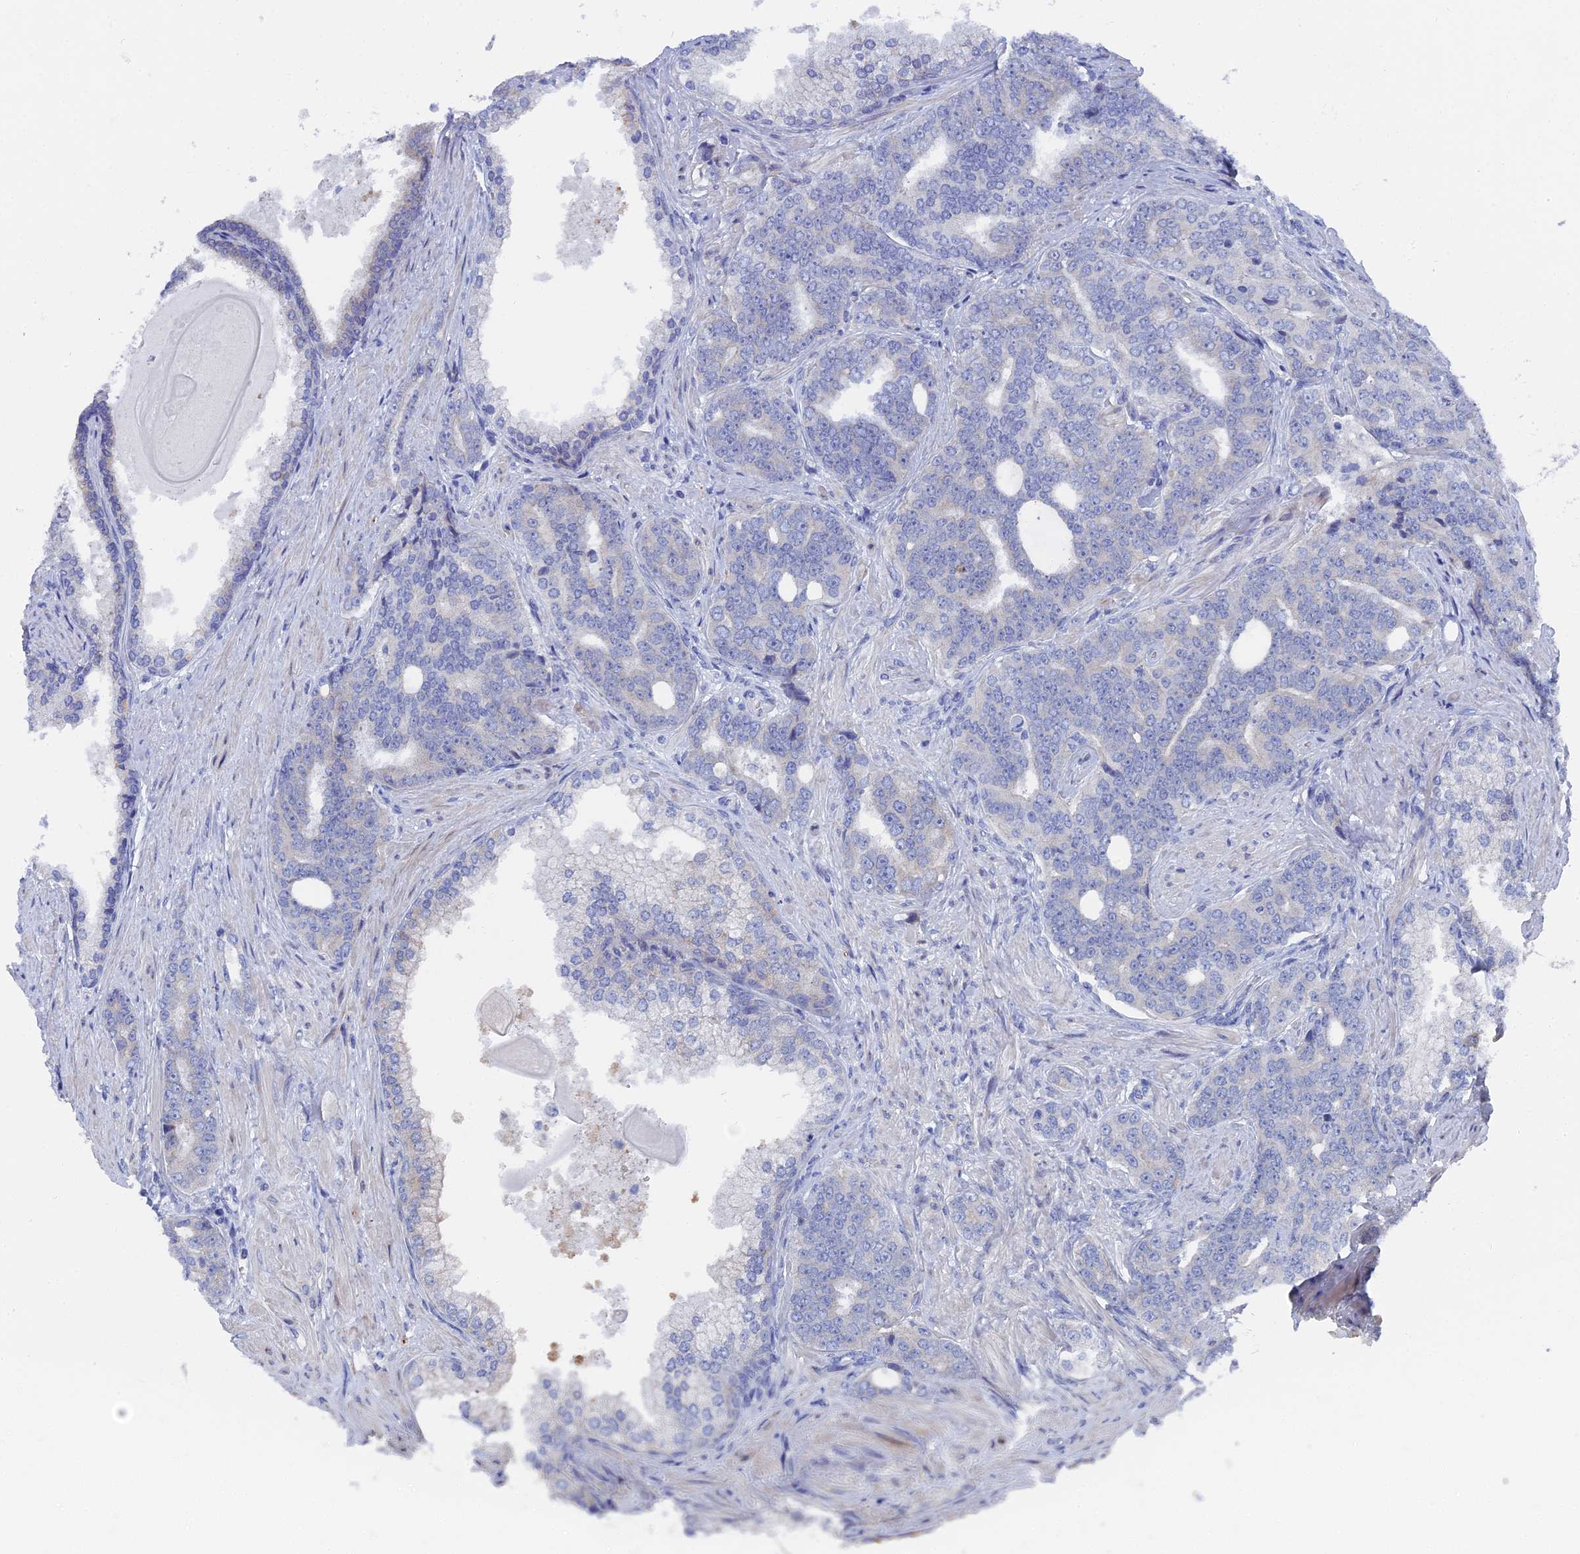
{"staining": {"intensity": "negative", "quantity": "none", "location": "none"}, "tissue": "prostate cancer", "cell_type": "Tumor cells", "image_type": "cancer", "snomed": [{"axis": "morphology", "description": "Adenocarcinoma, High grade"}, {"axis": "topography", "description": "Prostate"}], "caption": "Prostate cancer (adenocarcinoma (high-grade)) was stained to show a protein in brown. There is no significant staining in tumor cells. (Brightfield microscopy of DAB (3,3'-diaminobenzidine) IHC at high magnification).", "gene": "TMEM161A", "patient": {"sex": "male", "age": 67}}